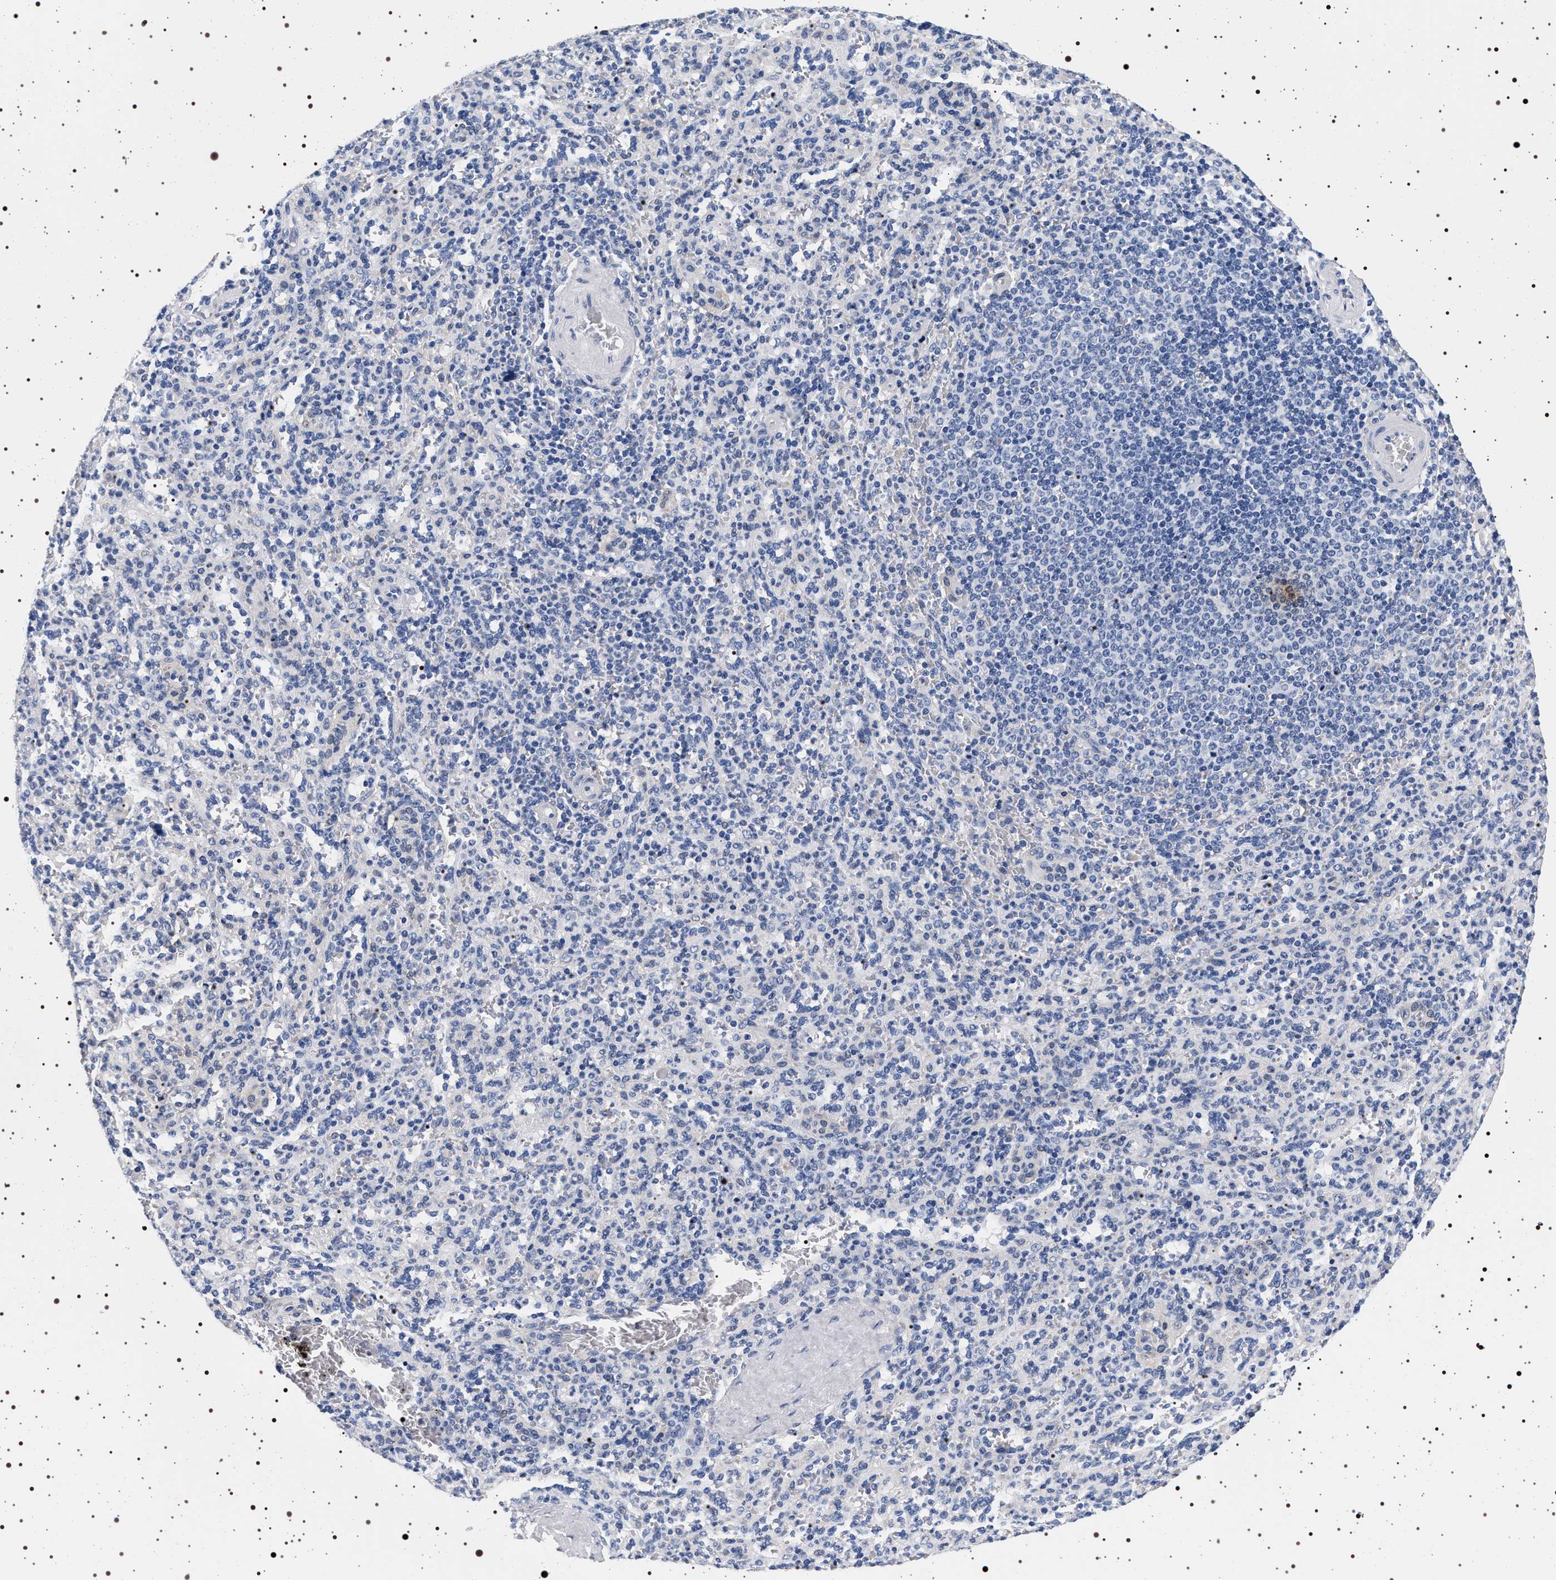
{"staining": {"intensity": "negative", "quantity": "none", "location": "none"}, "tissue": "spleen", "cell_type": "Cells in red pulp", "image_type": "normal", "snomed": [{"axis": "morphology", "description": "Normal tissue, NOS"}, {"axis": "topography", "description": "Spleen"}], "caption": "The image reveals no significant staining in cells in red pulp of spleen. (Immunohistochemistry (ihc), brightfield microscopy, high magnification).", "gene": "MAPK10", "patient": {"sex": "male", "age": 36}}